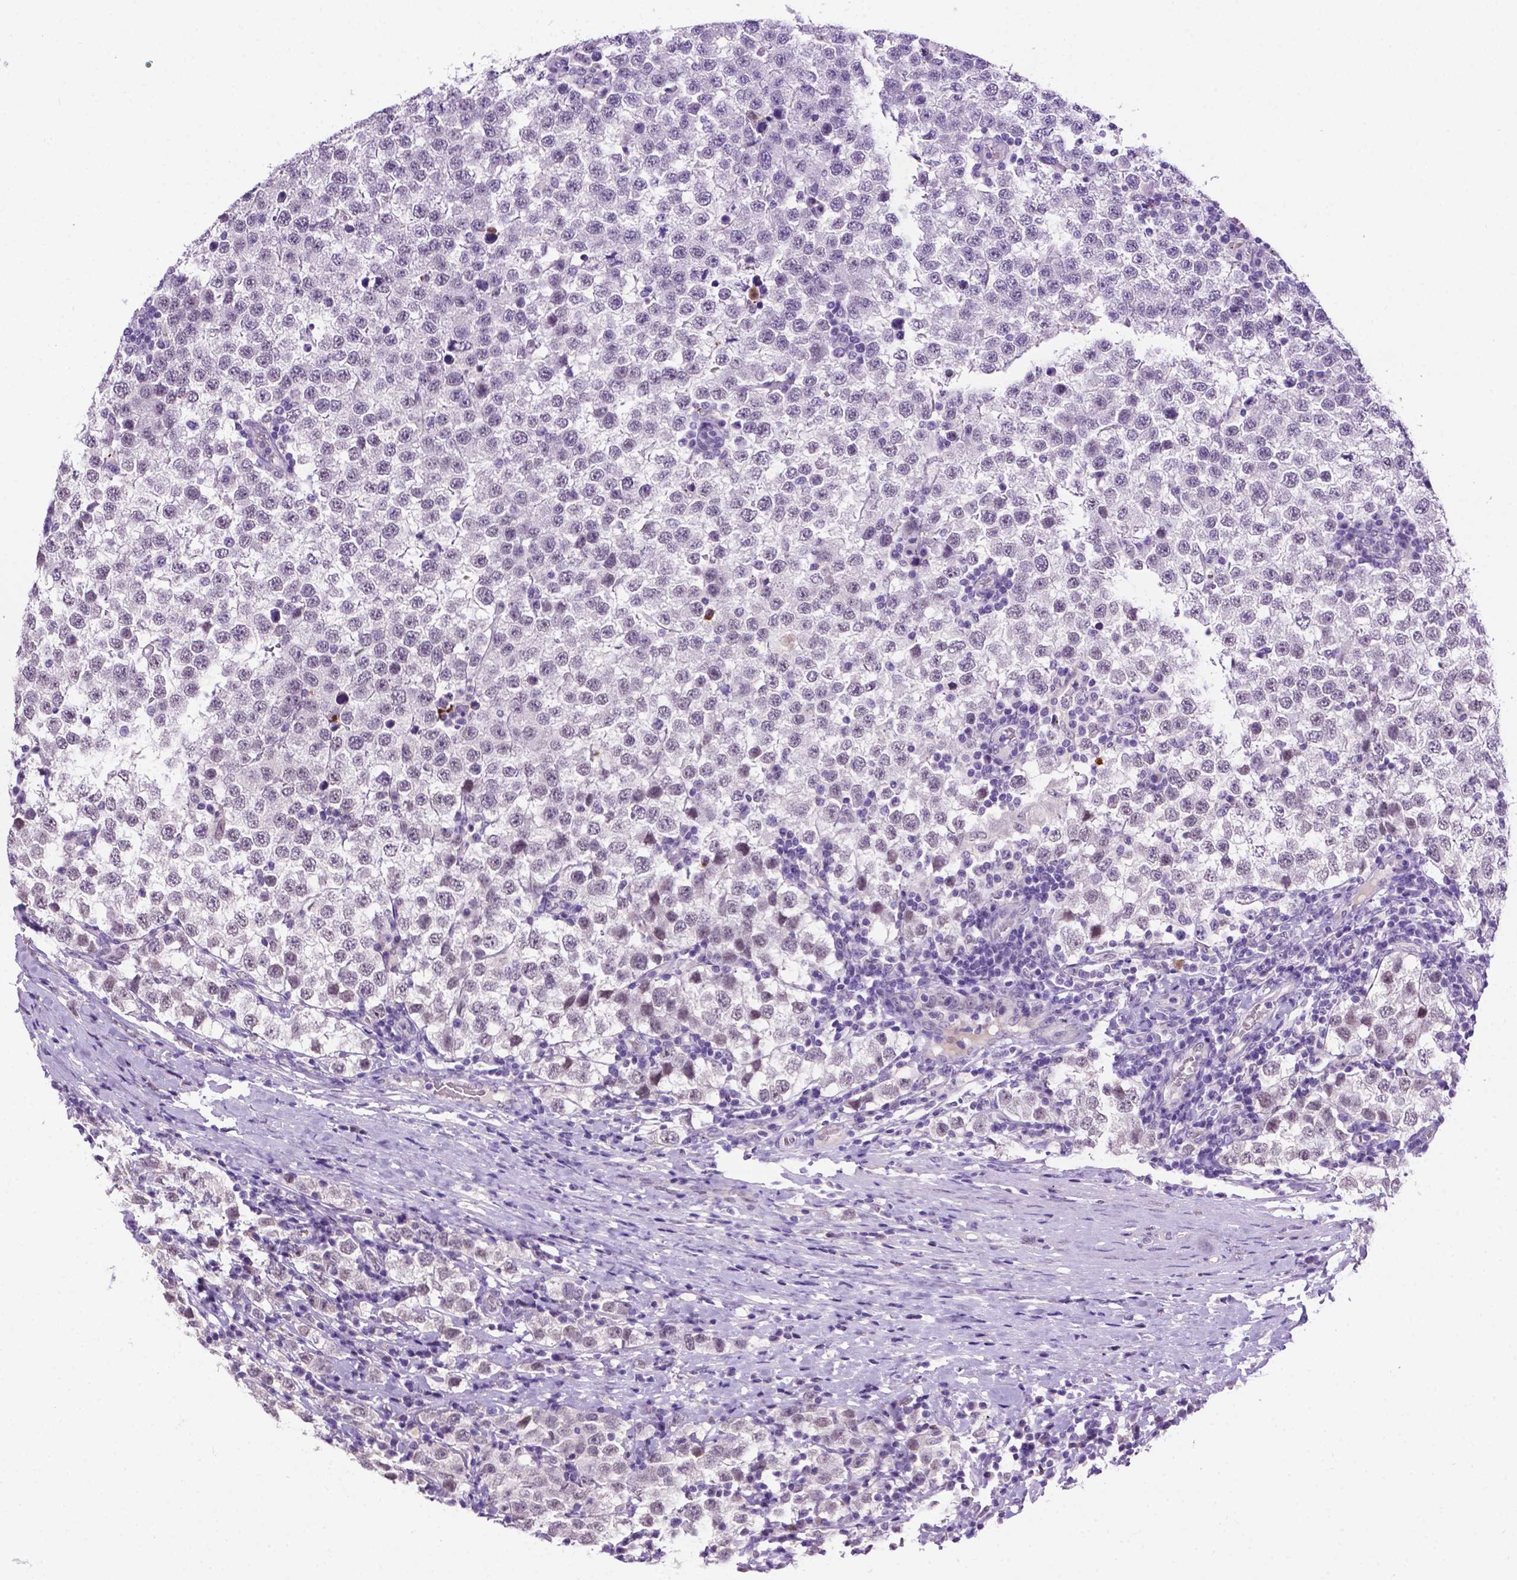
{"staining": {"intensity": "negative", "quantity": "none", "location": "none"}, "tissue": "testis cancer", "cell_type": "Tumor cells", "image_type": "cancer", "snomed": [{"axis": "morphology", "description": "Seminoma, NOS"}, {"axis": "topography", "description": "Testis"}], "caption": "DAB immunohistochemical staining of testis cancer (seminoma) reveals no significant positivity in tumor cells.", "gene": "MMP27", "patient": {"sex": "male", "age": 34}}